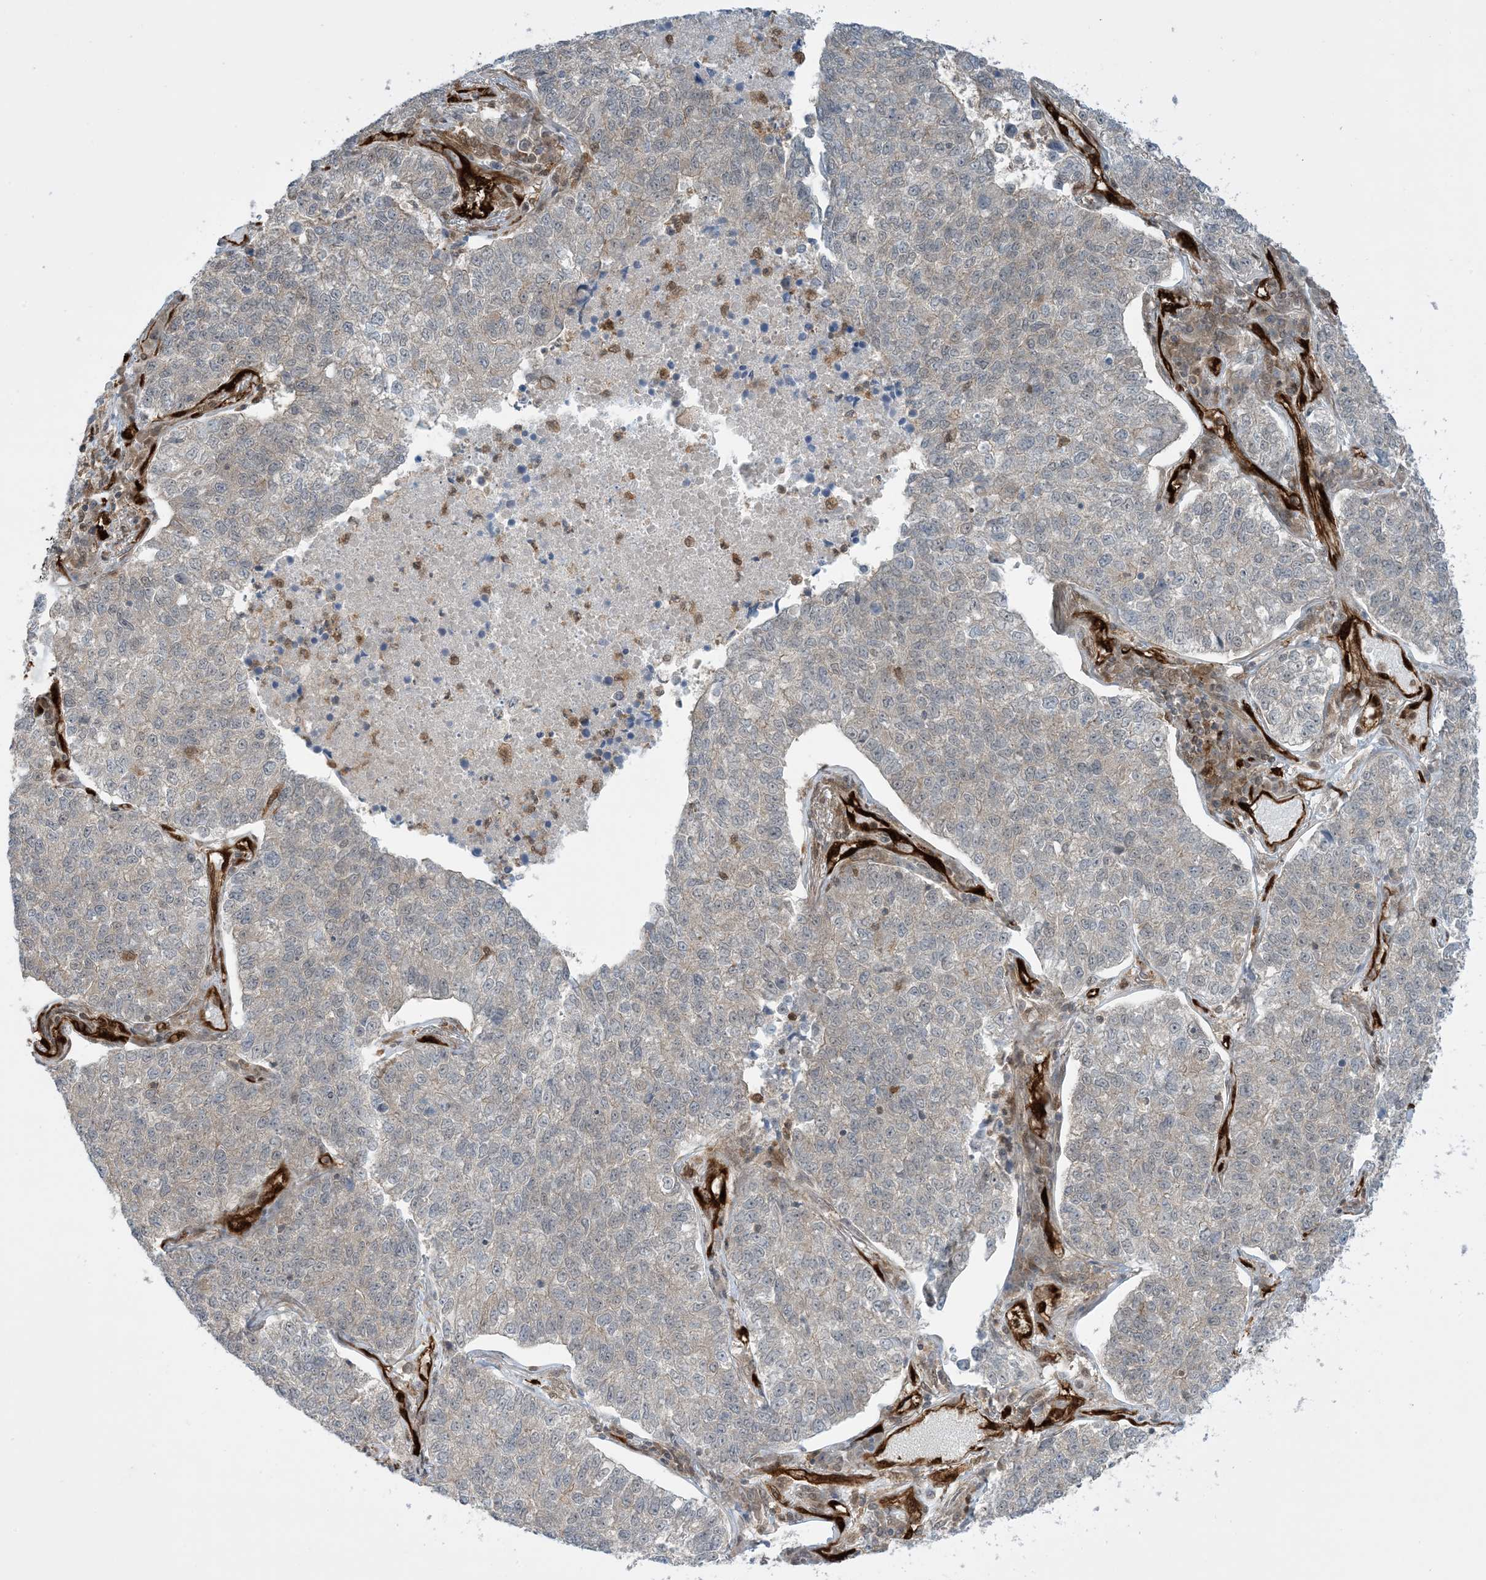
{"staining": {"intensity": "negative", "quantity": "none", "location": "none"}, "tissue": "lung cancer", "cell_type": "Tumor cells", "image_type": "cancer", "snomed": [{"axis": "morphology", "description": "Adenocarcinoma, NOS"}, {"axis": "topography", "description": "Lung"}], "caption": "Immunohistochemical staining of lung cancer exhibits no significant expression in tumor cells.", "gene": "PPM1F", "patient": {"sex": "male", "age": 49}}